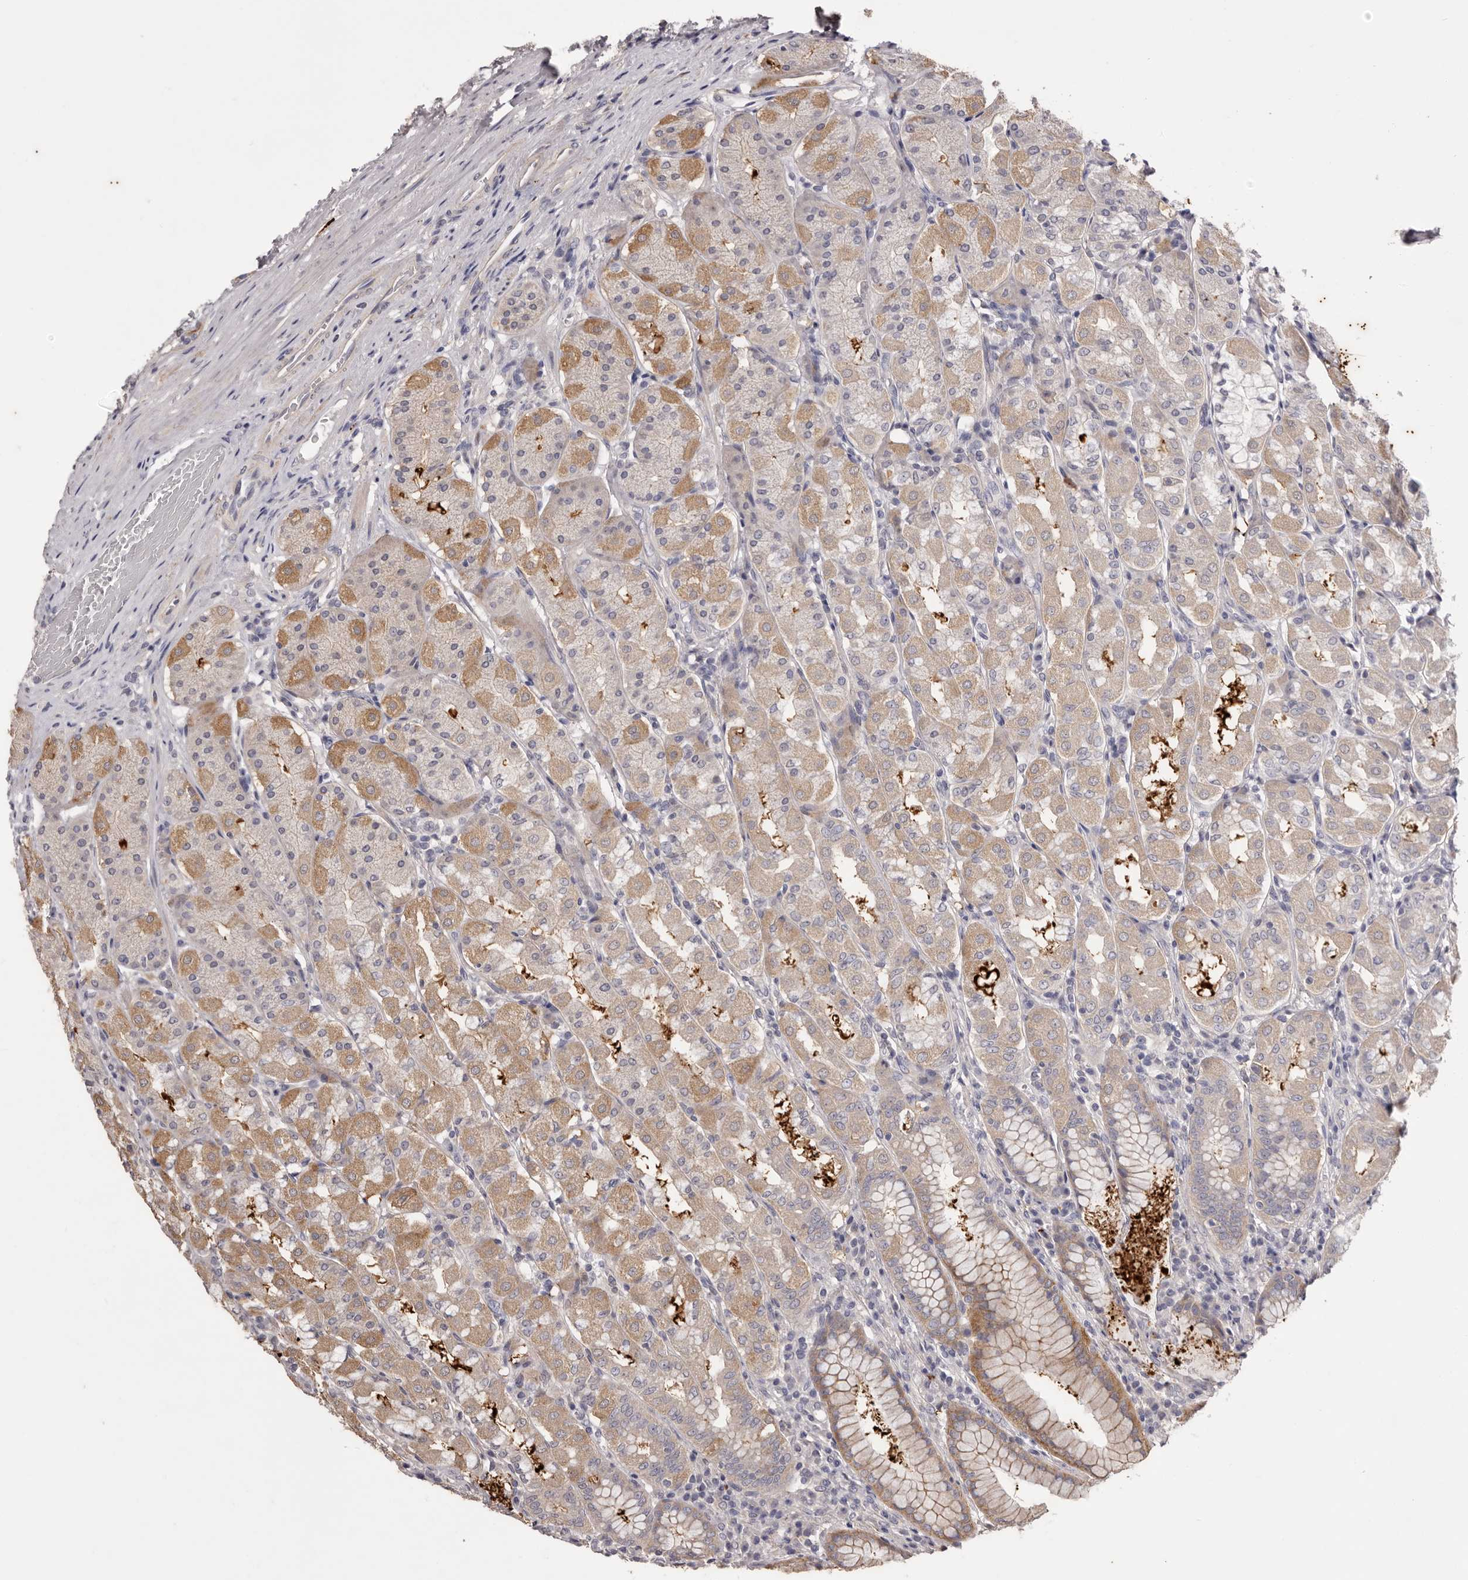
{"staining": {"intensity": "moderate", "quantity": "<25%", "location": "cytoplasmic/membranous"}, "tissue": "stomach", "cell_type": "Glandular cells", "image_type": "normal", "snomed": [{"axis": "morphology", "description": "Normal tissue, NOS"}, {"axis": "topography", "description": "Stomach"}, {"axis": "topography", "description": "Stomach, lower"}], "caption": "Glandular cells exhibit moderate cytoplasmic/membranous expression in about <25% of cells in benign stomach. (Stains: DAB in brown, nuclei in blue, Microscopy: brightfield microscopy at high magnification).", "gene": "PNRC1", "patient": {"sex": "female", "age": 56}}